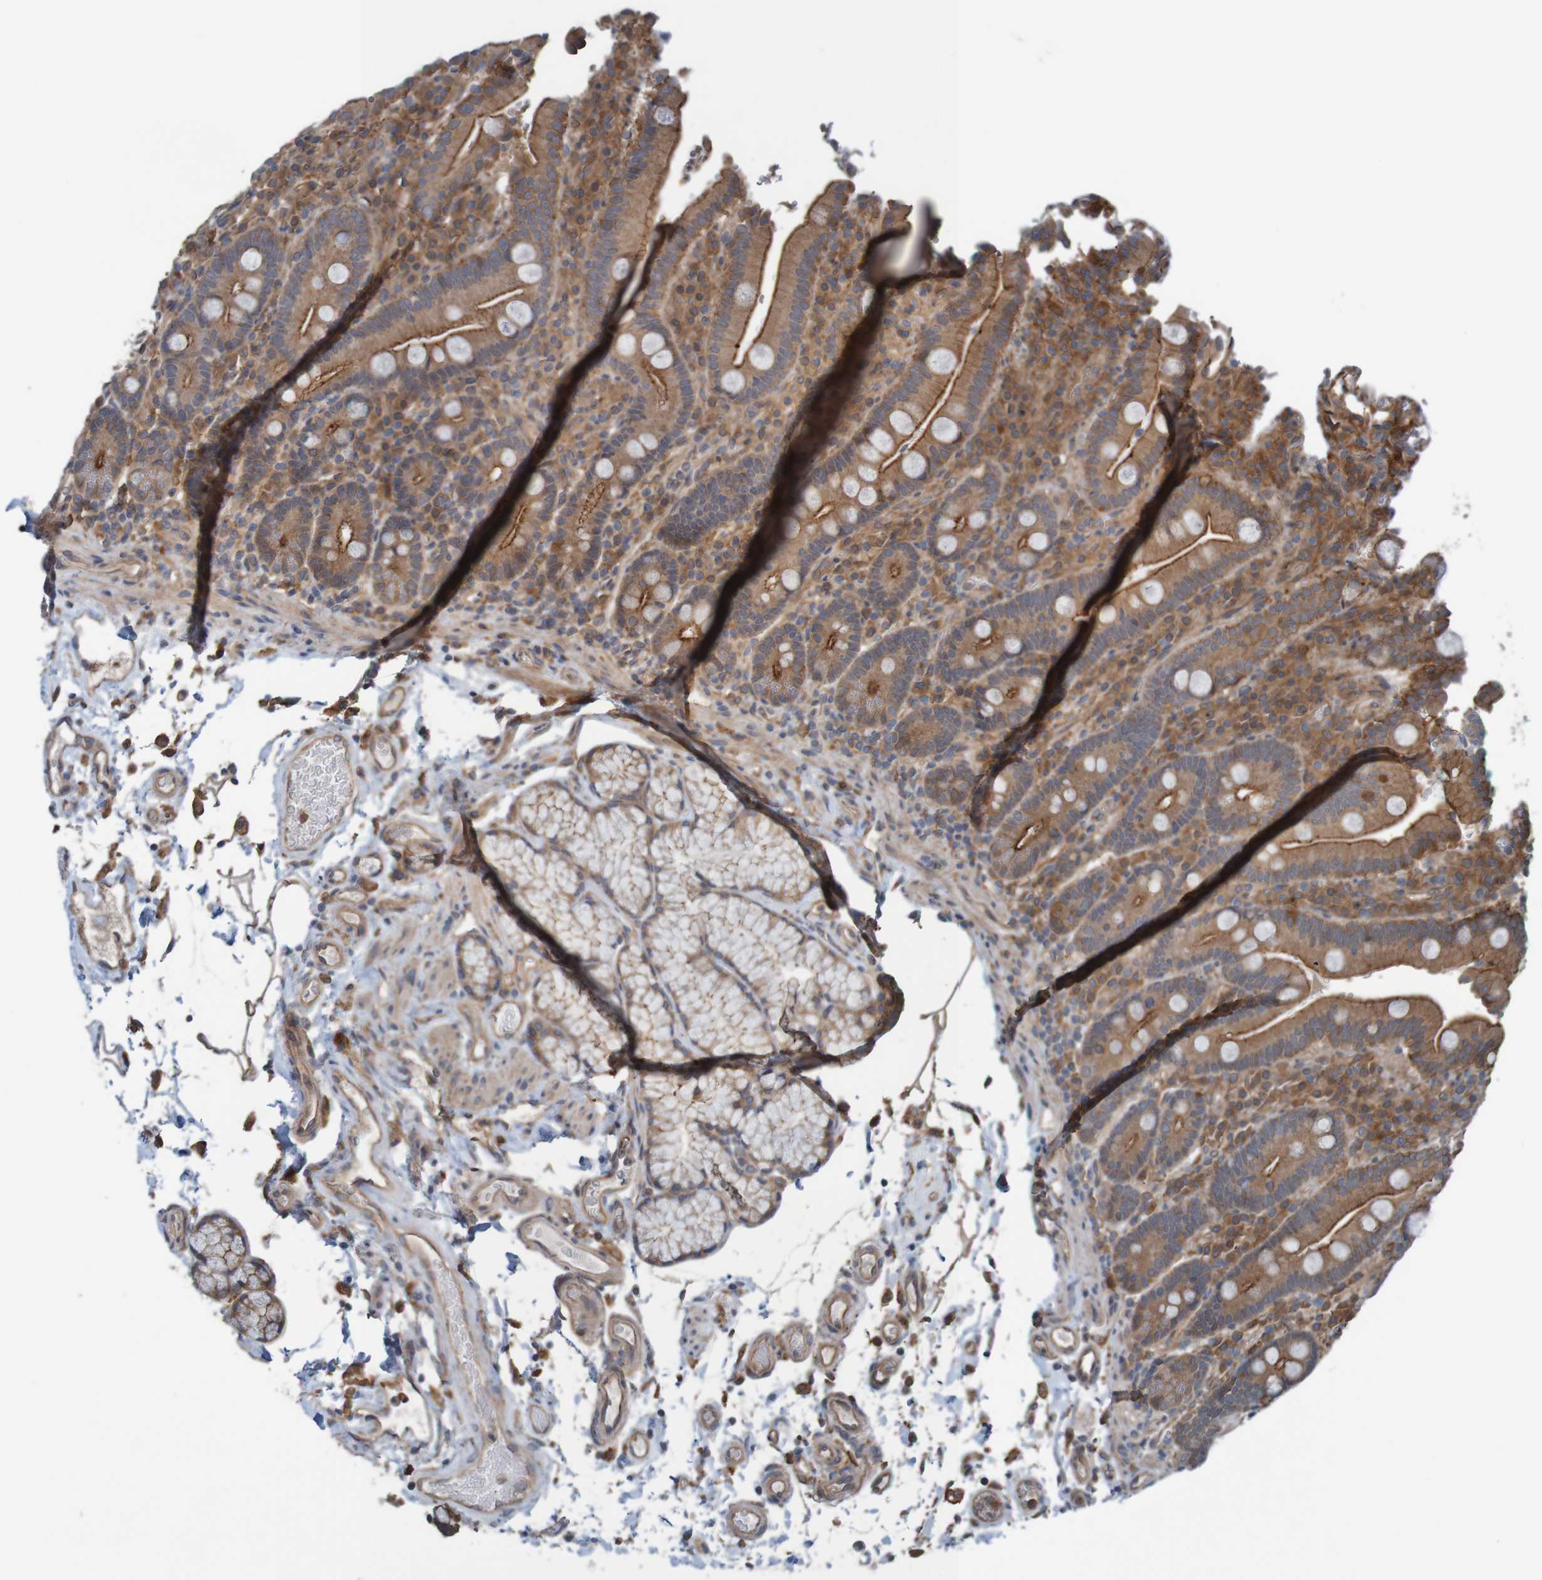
{"staining": {"intensity": "moderate", "quantity": ">75%", "location": "cytoplasmic/membranous"}, "tissue": "duodenum", "cell_type": "Glandular cells", "image_type": "normal", "snomed": [{"axis": "morphology", "description": "Normal tissue, NOS"}, {"axis": "topography", "description": "Small intestine, NOS"}], "caption": "A brown stain shows moderate cytoplasmic/membranous staining of a protein in glandular cells of unremarkable human duodenum.", "gene": "ARHGEF11", "patient": {"sex": "female", "age": 71}}